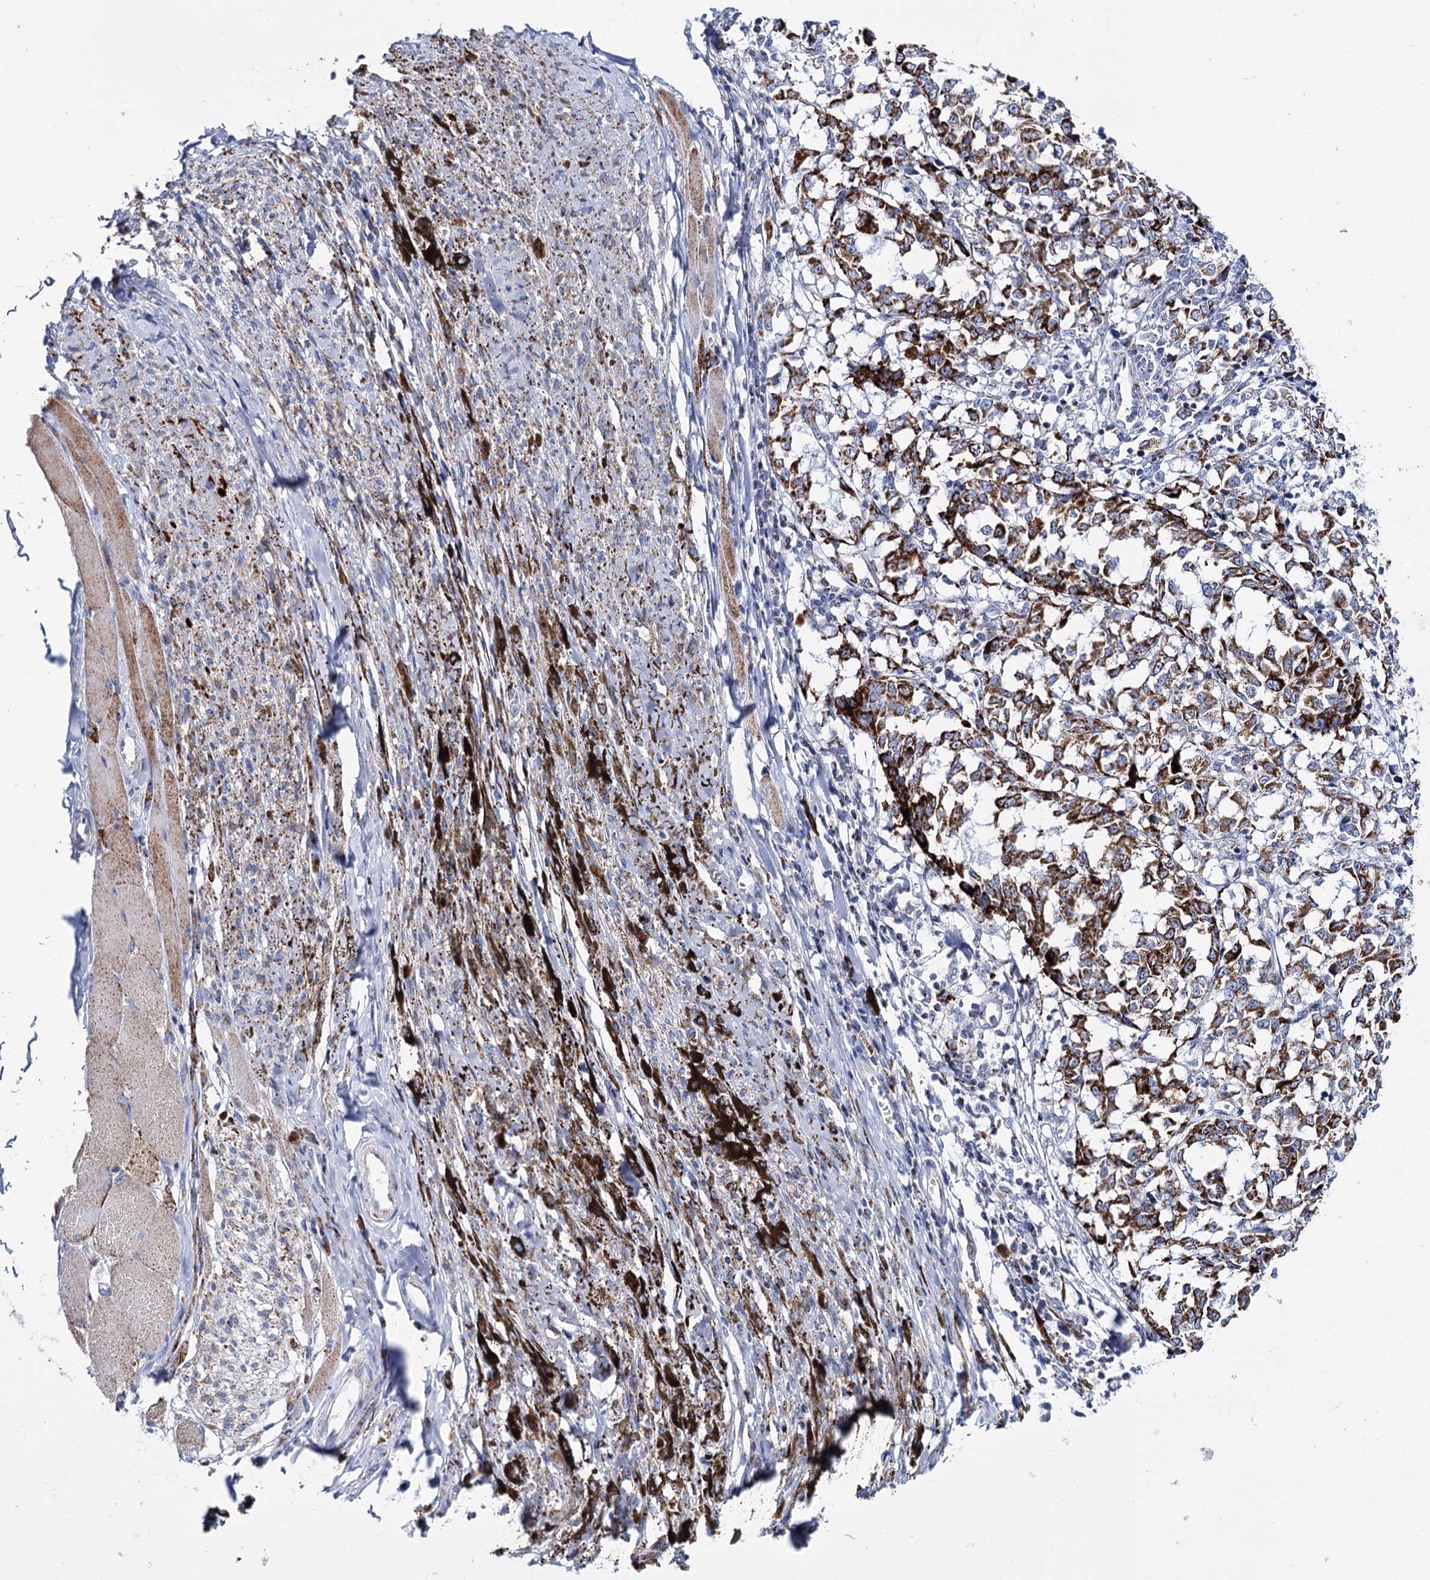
{"staining": {"intensity": "strong", "quantity": ">75%", "location": "cytoplasmic/membranous"}, "tissue": "melanoma", "cell_type": "Tumor cells", "image_type": "cancer", "snomed": [{"axis": "morphology", "description": "Malignant melanoma, NOS"}, {"axis": "topography", "description": "Skin"}], "caption": "Malignant melanoma tissue exhibits strong cytoplasmic/membranous staining in approximately >75% of tumor cells", "gene": "UBASH3B", "patient": {"sex": "female", "age": 72}}